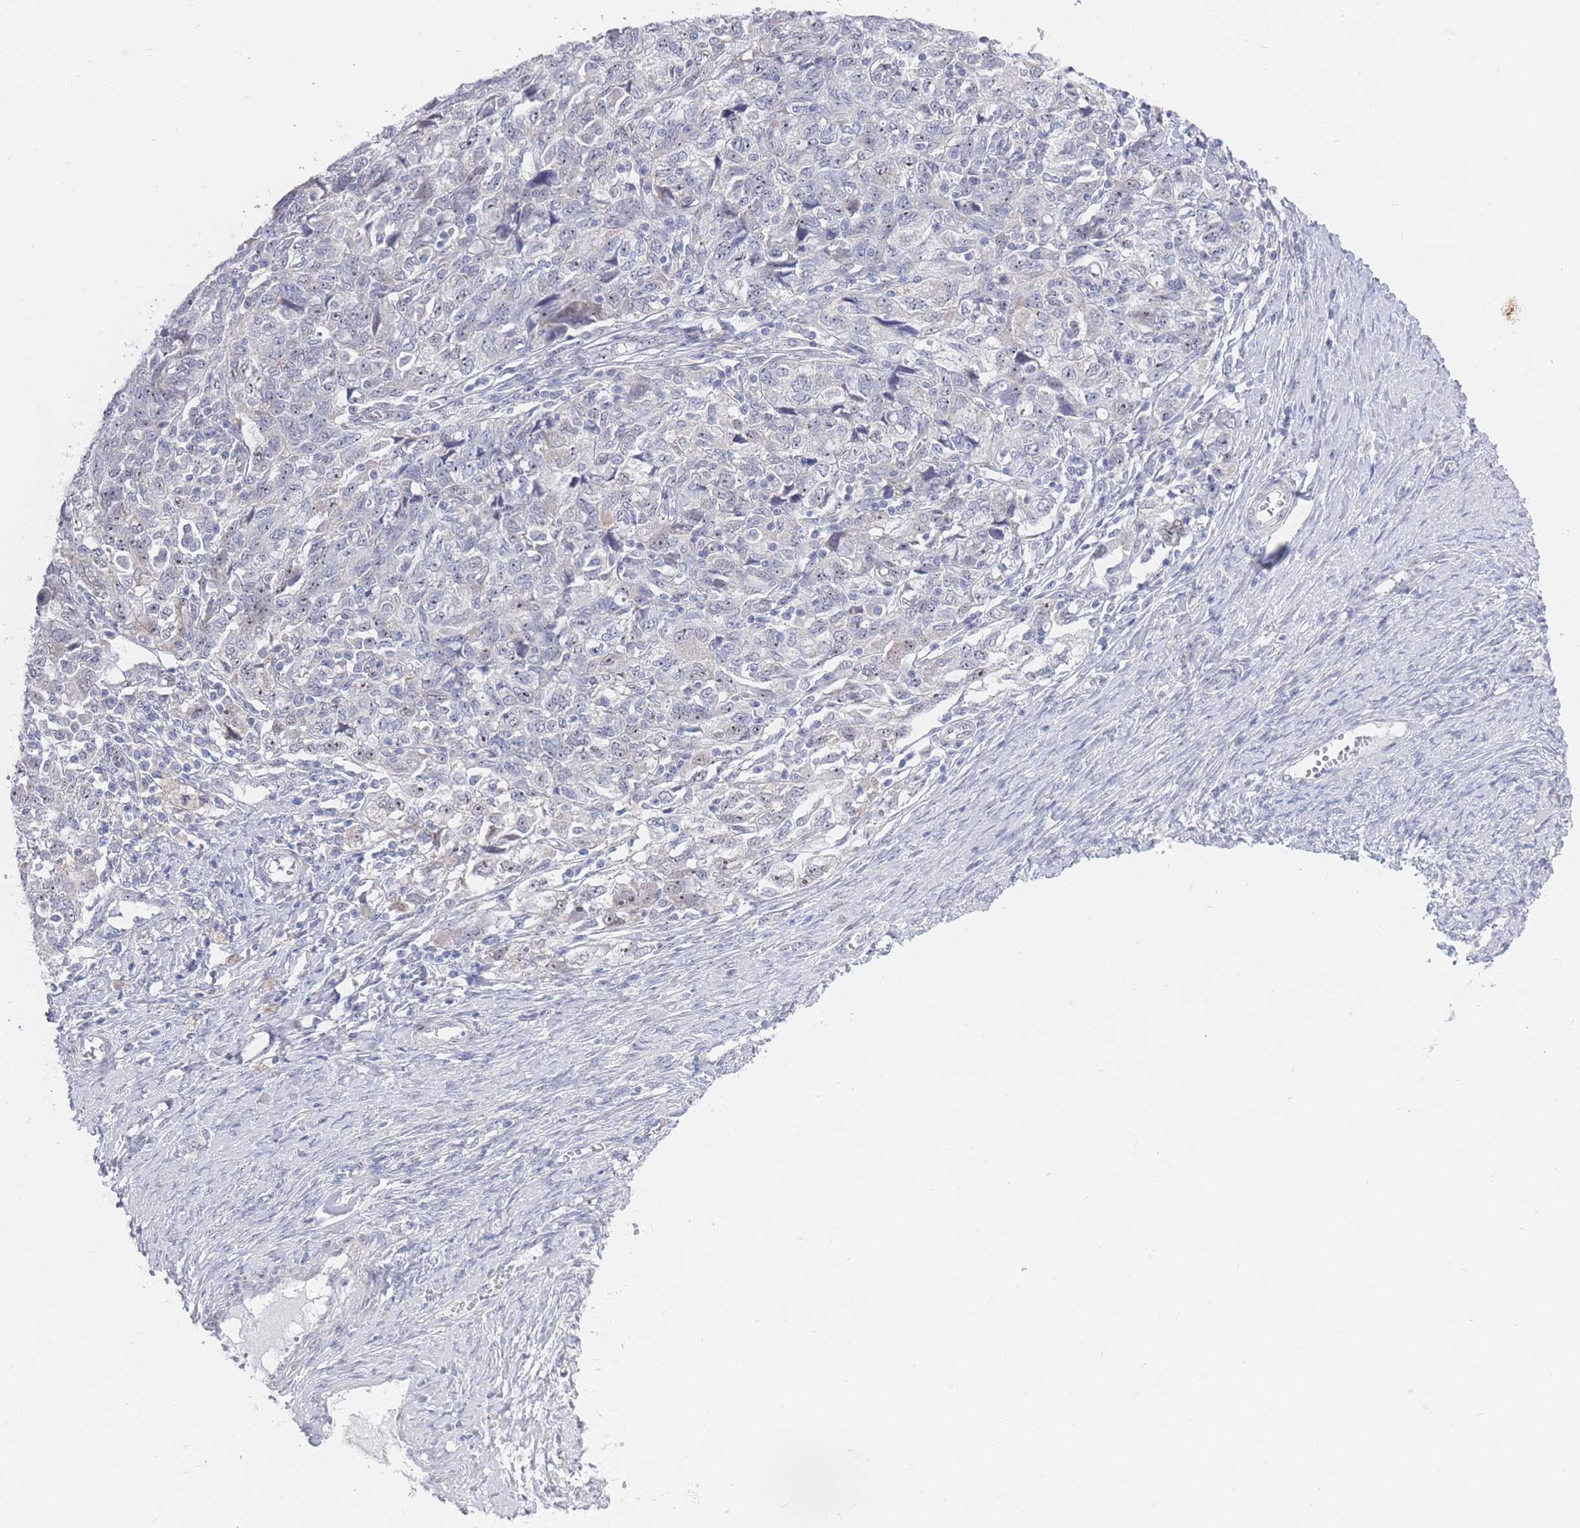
{"staining": {"intensity": "moderate", "quantity": "<25%", "location": "cytoplasmic/membranous,nuclear"}, "tissue": "ovarian cancer", "cell_type": "Tumor cells", "image_type": "cancer", "snomed": [{"axis": "morphology", "description": "Carcinoma, NOS"}, {"axis": "morphology", "description": "Cystadenocarcinoma, serous, NOS"}, {"axis": "topography", "description": "Ovary"}], "caption": "Human ovarian cancer (serous cystadenocarcinoma) stained with a protein marker demonstrates moderate staining in tumor cells.", "gene": "ZNF142", "patient": {"sex": "female", "age": 69}}